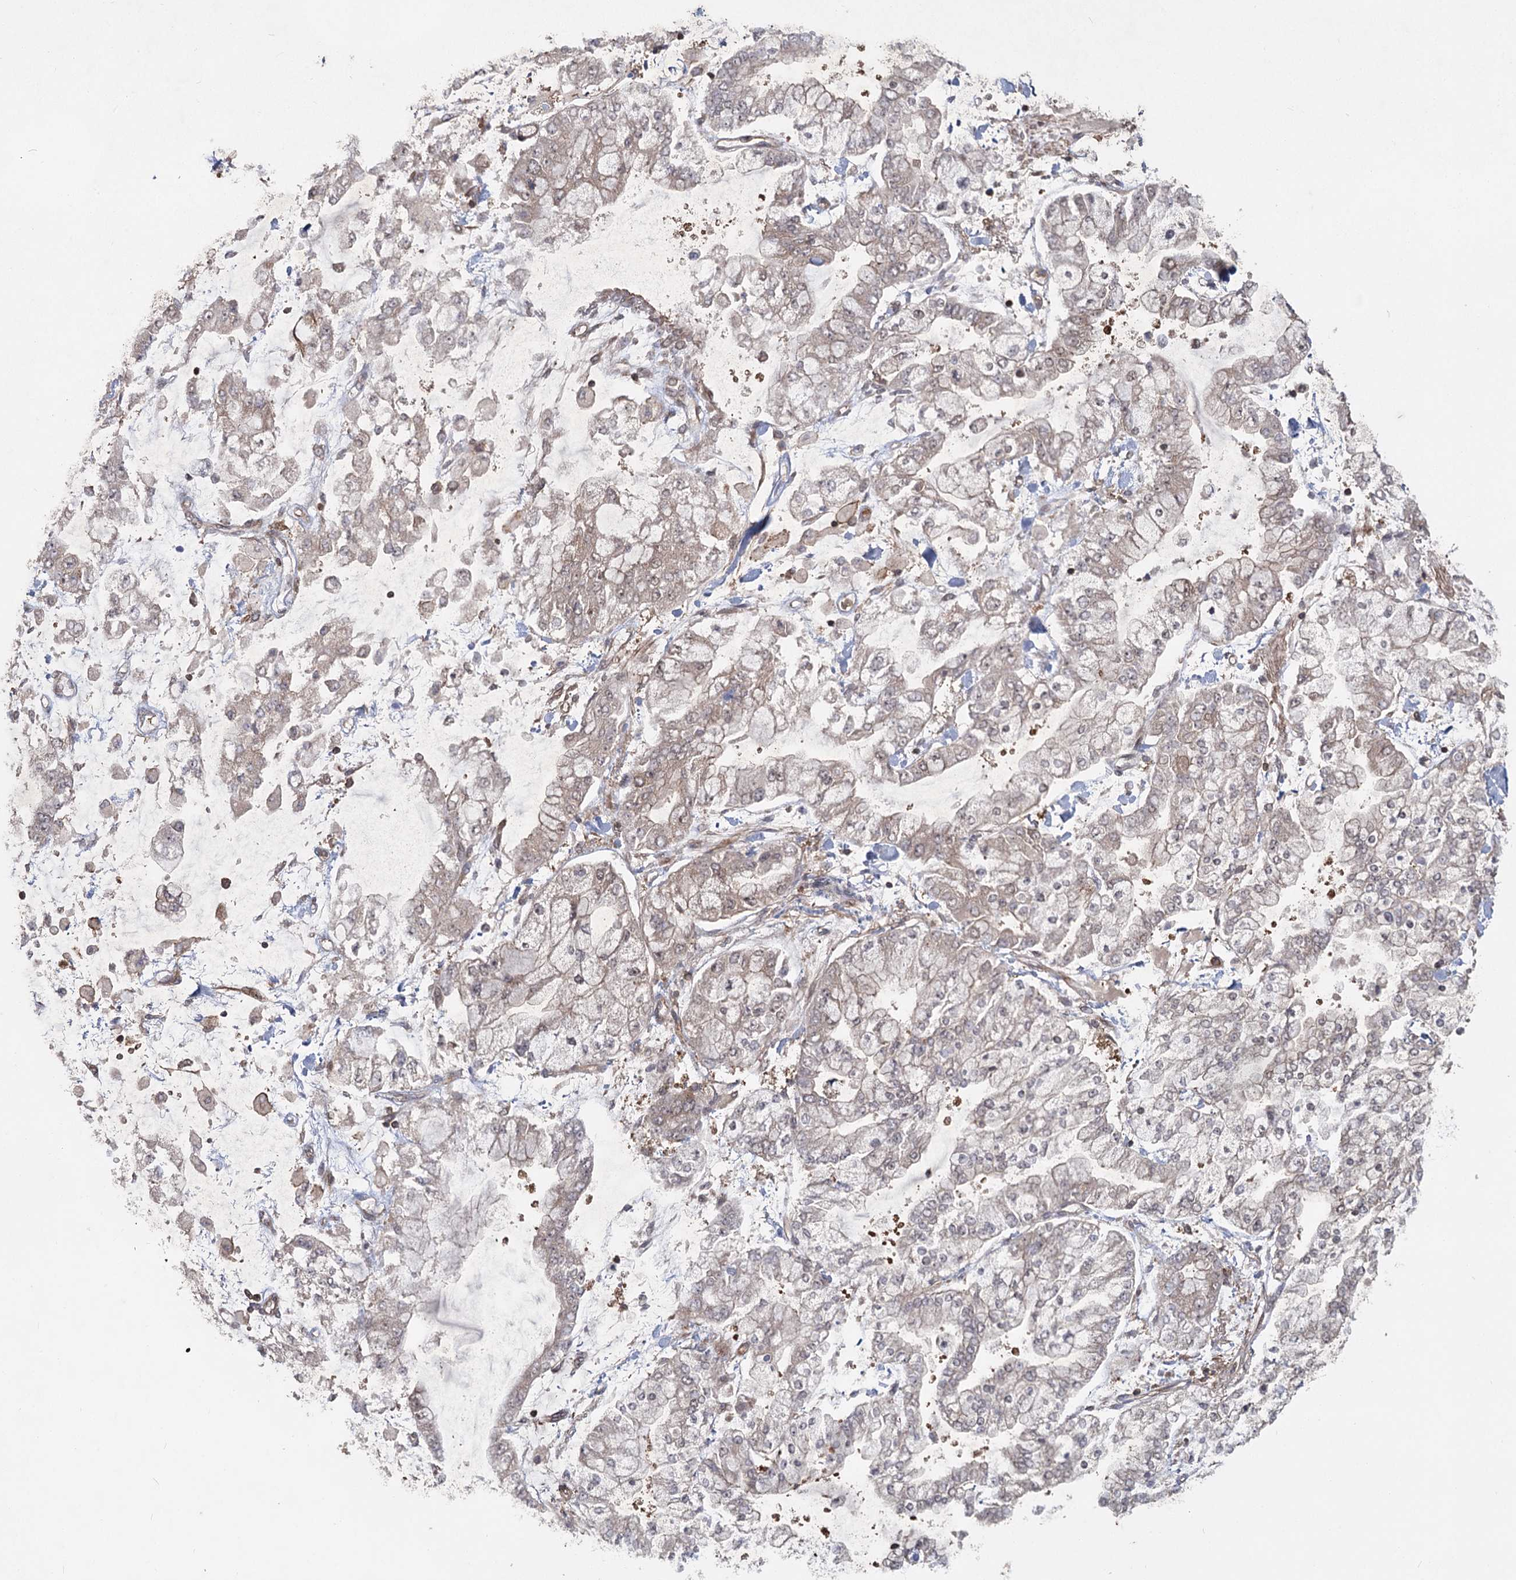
{"staining": {"intensity": "weak", "quantity": "<25%", "location": "cytoplasmic/membranous"}, "tissue": "stomach cancer", "cell_type": "Tumor cells", "image_type": "cancer", "snomed": [{"axis": "morphology", "description": "Normal tissue, NOS"}, {"axis": "morphology", "description": "Adenocarcinoma, NOS"}, {"axis": "topography", "description": "Stomach, upper"}, {"axis": "topography", "description": "Stomach"}], "caption": "This is an IHC histopathology image of human adenocarcinoma (stomach). There is no staining in tumor cells.", "gene": "MDFIC", "patient": {"sex": "male", "age": 76}}